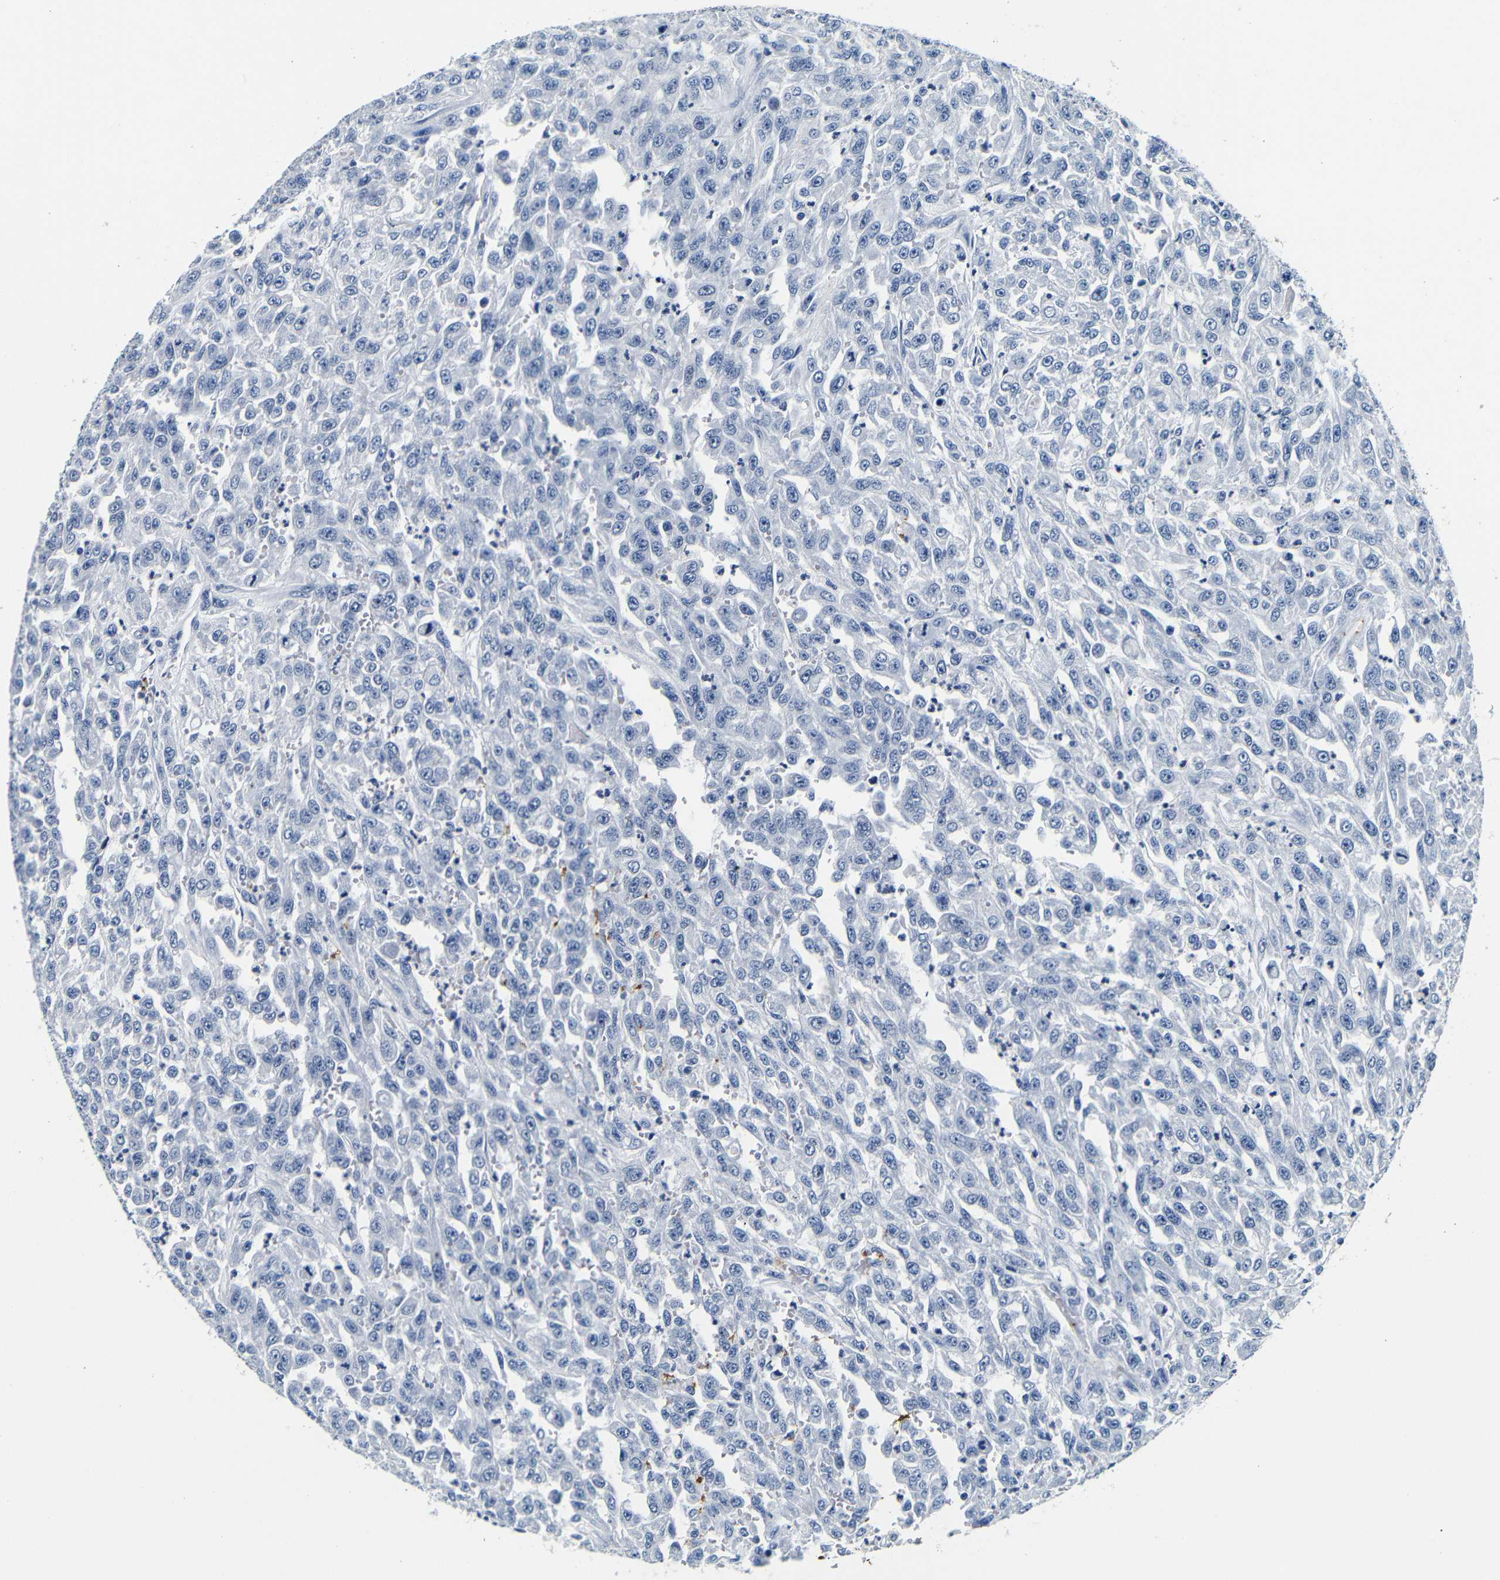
{"staining": {"intensity": "negative", "quantity": "none", "location": "none"}, "tissue": "urothelial cancer", "cell_type": "Tumor cells", "image_type": "cancer", "snomed": [{"axis": "morphology", "description": "Urothelial carcinoma, High grade"}, {"axis": "topography", "description": "Urinary bladder"}], "caption": "Urothelial carcinoma (high-grade) was stained to show a protein in brown. There is no significant staining in tumor cells.", "gene": "GP1BA", "patient": {"sex": "male", "age": 46}}